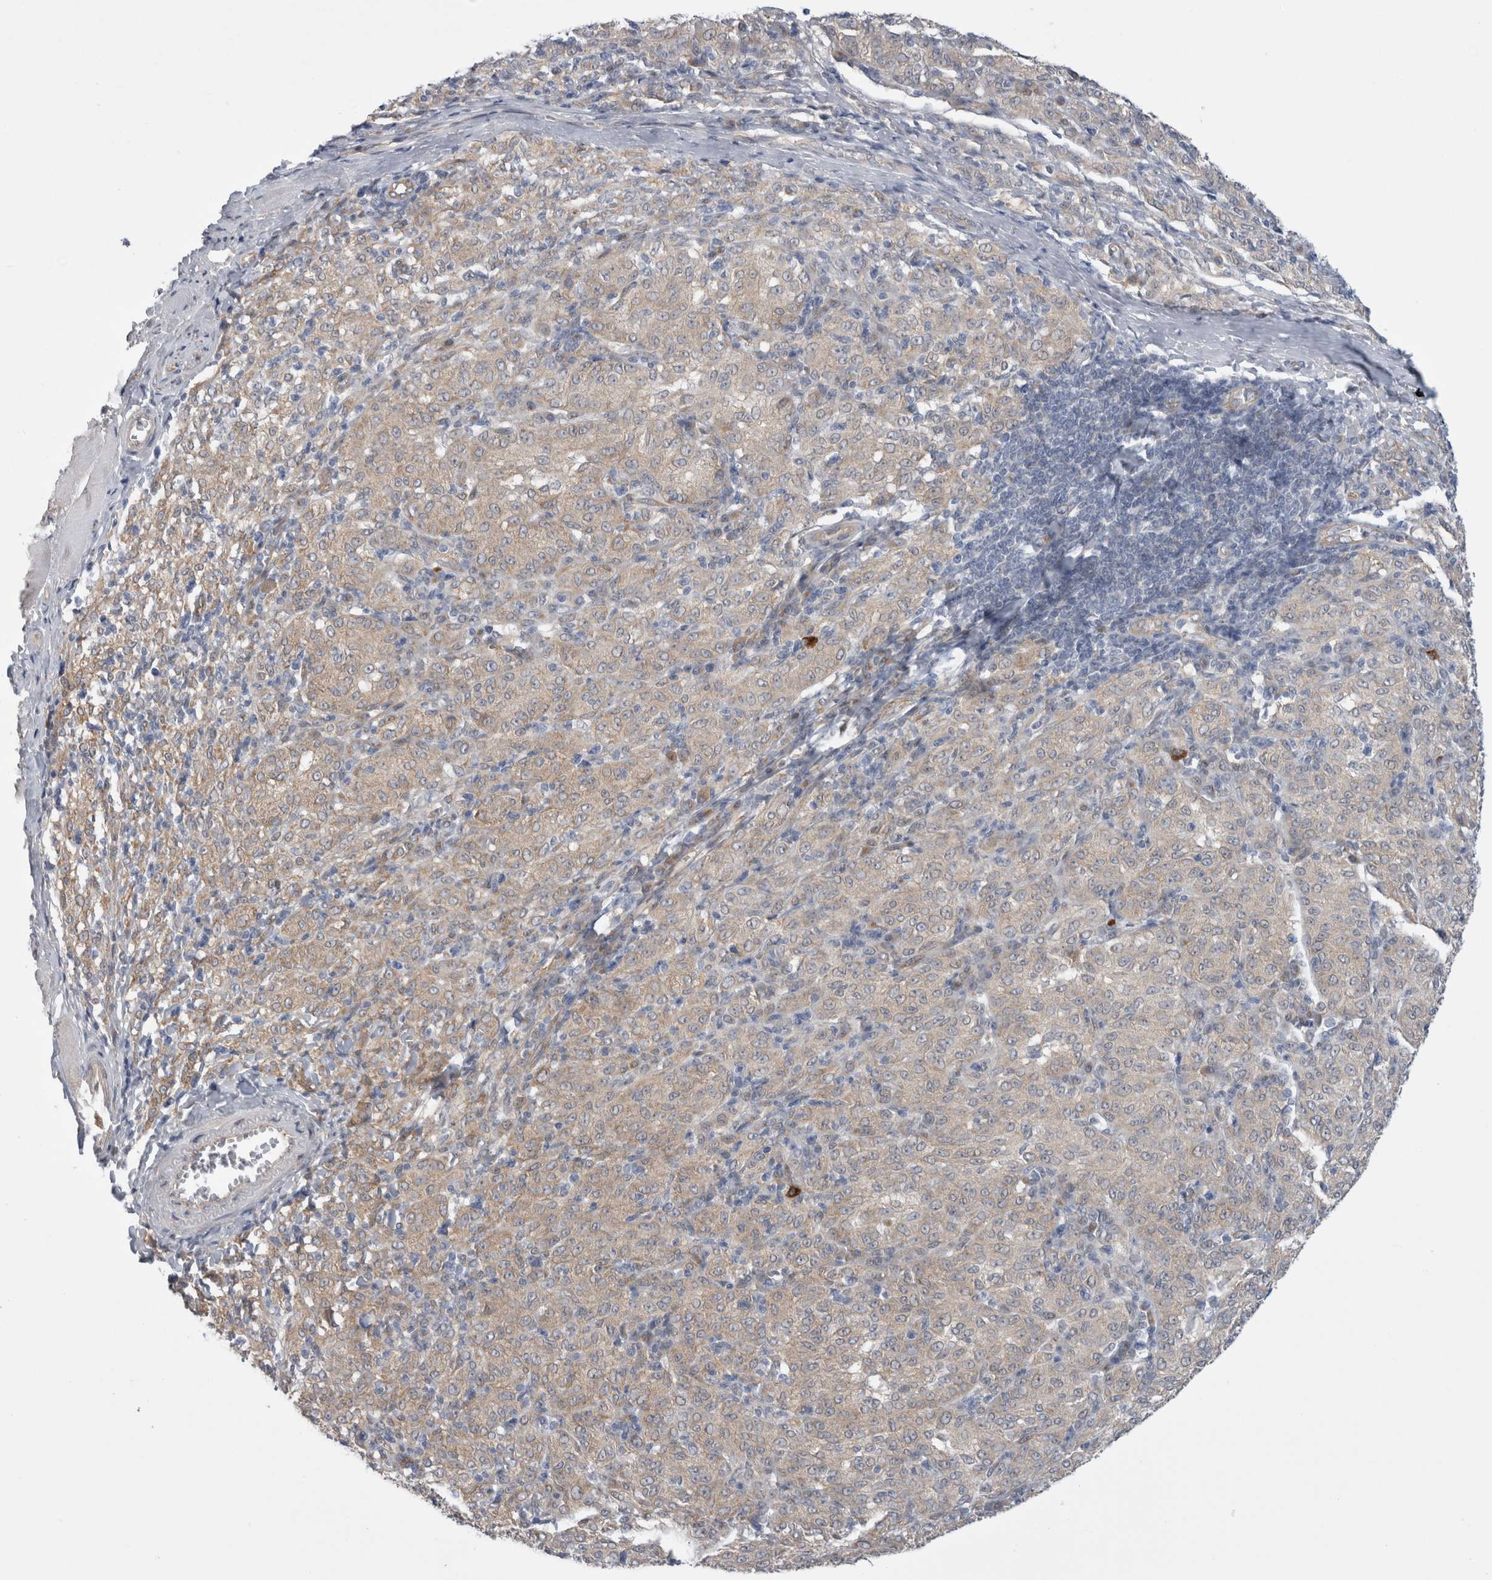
{"staining": {"intensity": "weak", "quantity": ">75%", "location": "cytoplasmic/membranous"}, "tissue": "melanoma", "cell_type": "Tumor cells", "image_type": "cancer", "snomed": [{"axis": "morphology", "description": "Malignant melanoma, NOS"}, {"axis": "topography", "description": "Skin"}], "caption": "Malignant melanoma stained with DAB (3,3'-diaminobenzidine) IHC shows low levels of weak cytoplasmic/membranous expression in approximately >75% of tumor cells.", "gene": "TAFA5", "patient": {"sex": "female", "age": 72}}